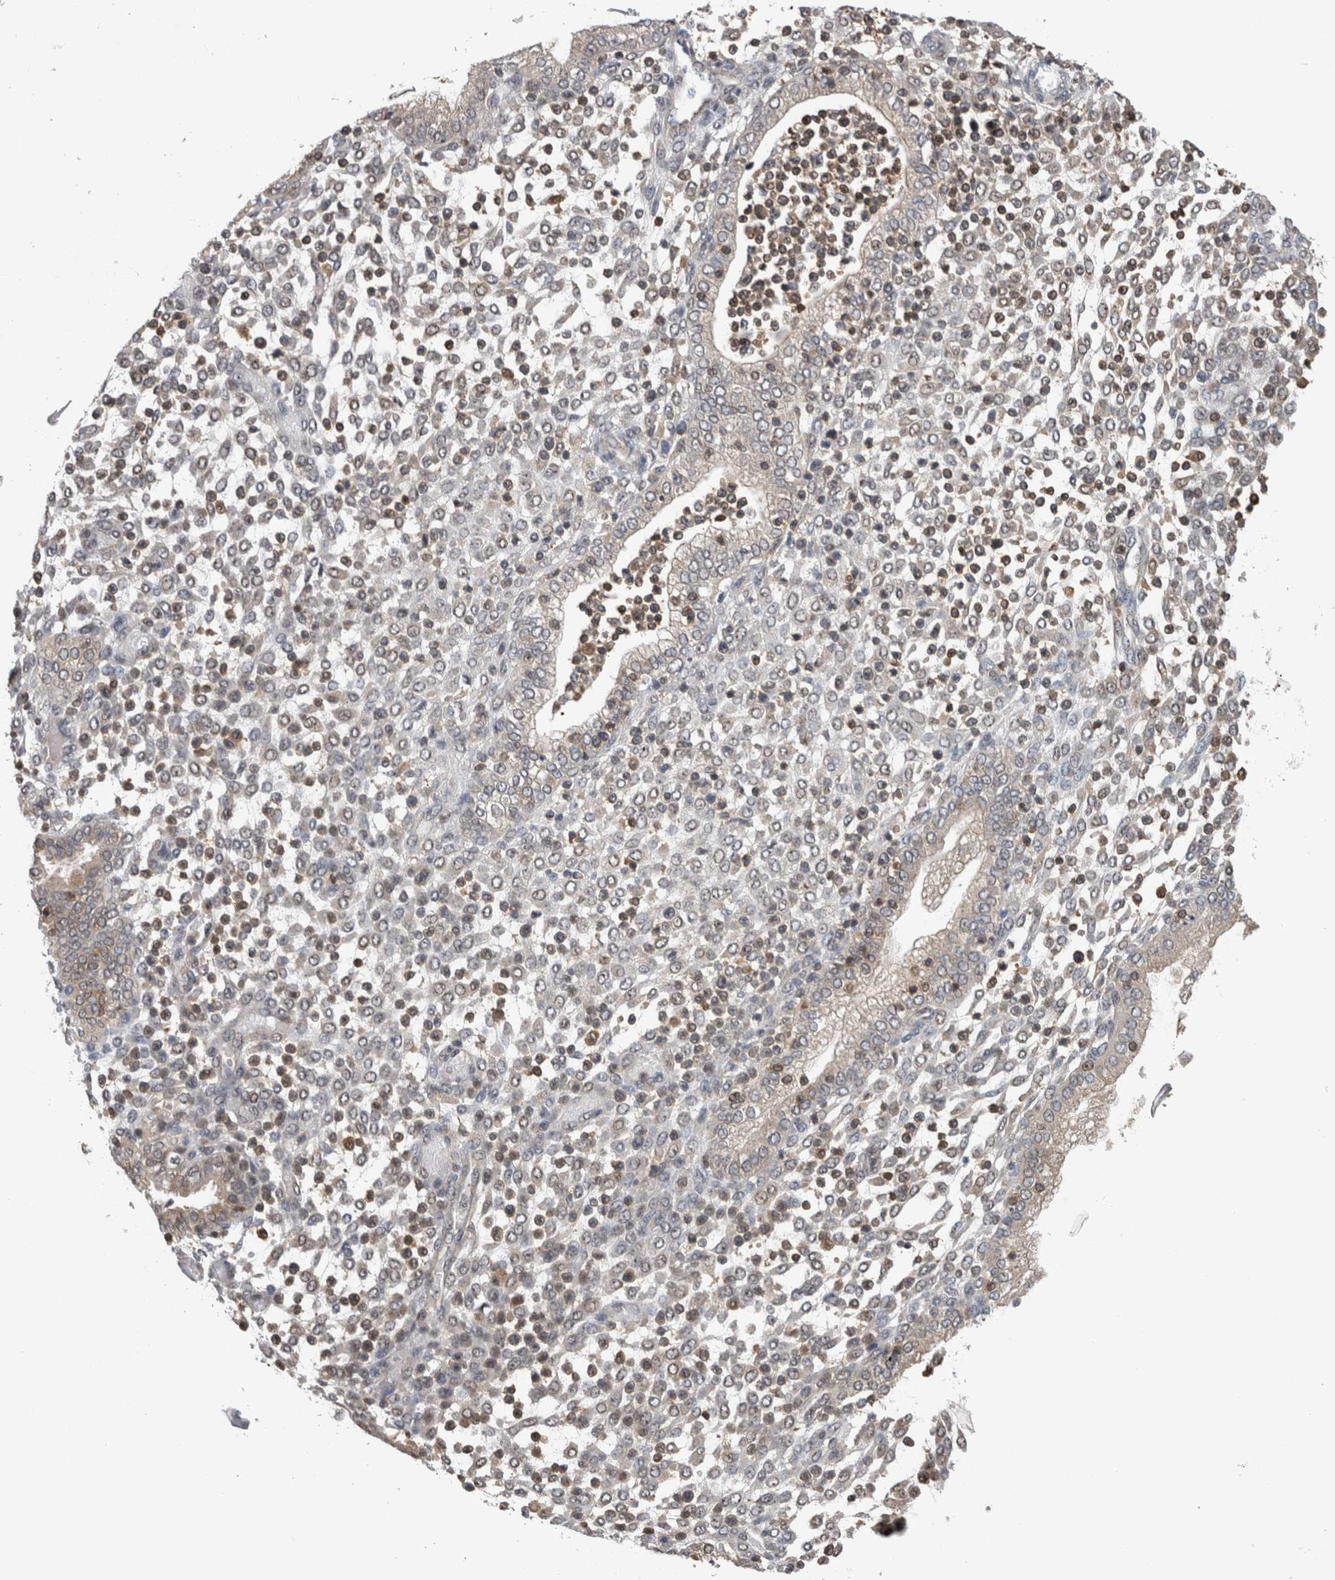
{"staining": {"intensity": "weak", "quantity": "25%-75%", "location": "nuclear"}, "tissue": "endometrium", "cell_type": "Cells in endometrial stroma", "image_type": "normal", "snomed": [{"axis": "morphology", "description": "Normal tissue, NOS"}, {"axis": "topography", "description": "Endometrium"}], "caption": "Human endometrium stained with a brown dye demonstrates weak nuclear positive positivity in approximately 25%-75% of cells in endometrial stroma.", "gene": "TDRD7", "patient": {"sex": "female", "age": 53}}